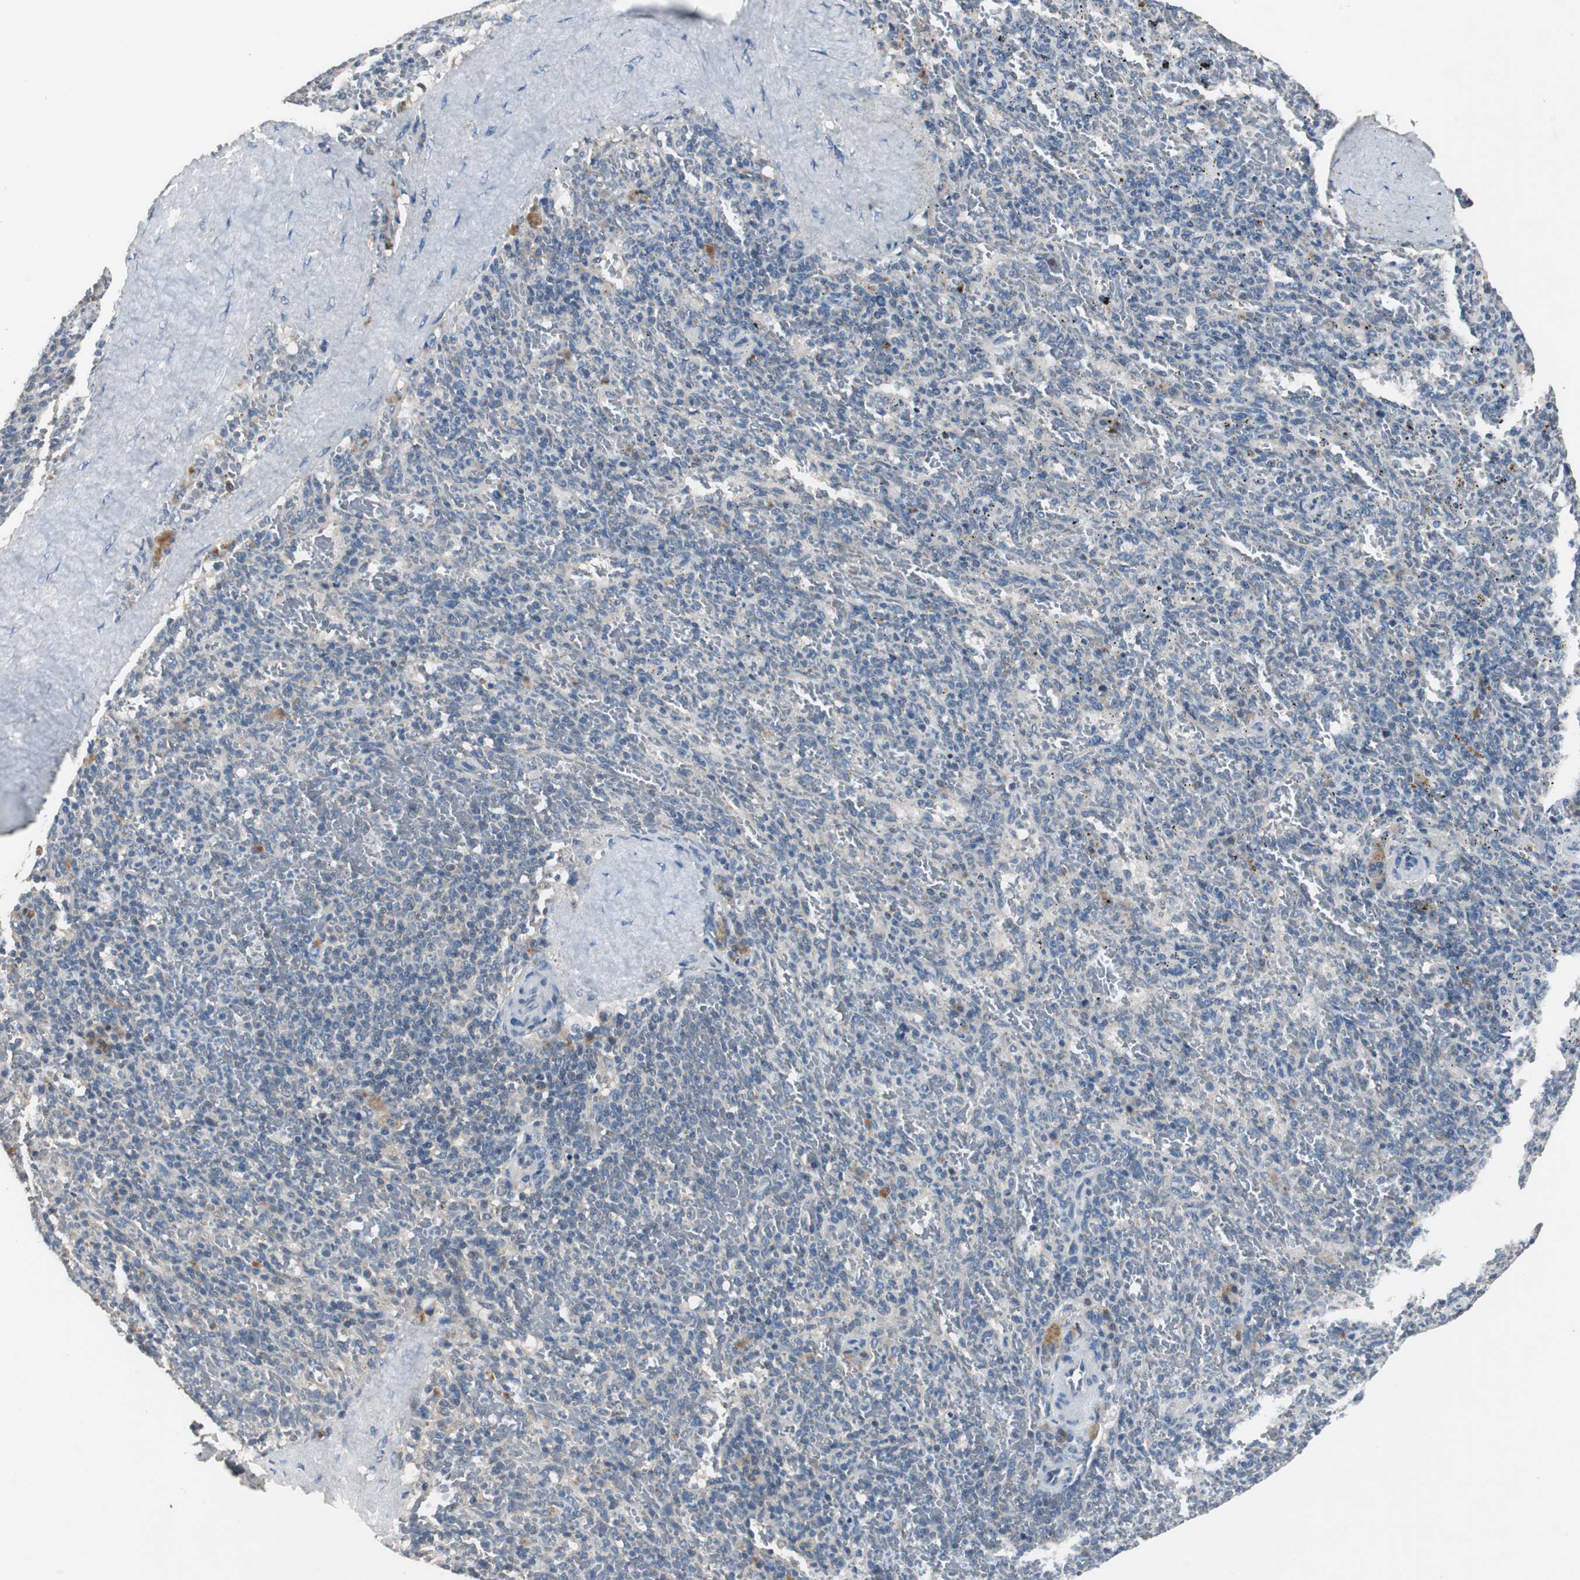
{"staining": {"intensity": "negative", "quantity": "none", "location": "none"}, "tissue": "spleen", "cell_type": "Cells in red pulp", "image_type": "normal", "snomed": [{"axis": "morphology", "description": "Normal tissue, NOS"}, {"axis": "topography", "description": "Spleen"}], "caption": "The IHC micrograph has no significant staining in cells in red pulp of spleen. The staining was performed using DAB to visualize the protein expression in brown, while the nuclei were stained in blue with hematoxylin (Magnification: 20x).", "gene": "PTPRN2", "patient": {"sex": "female", "age": 43}}